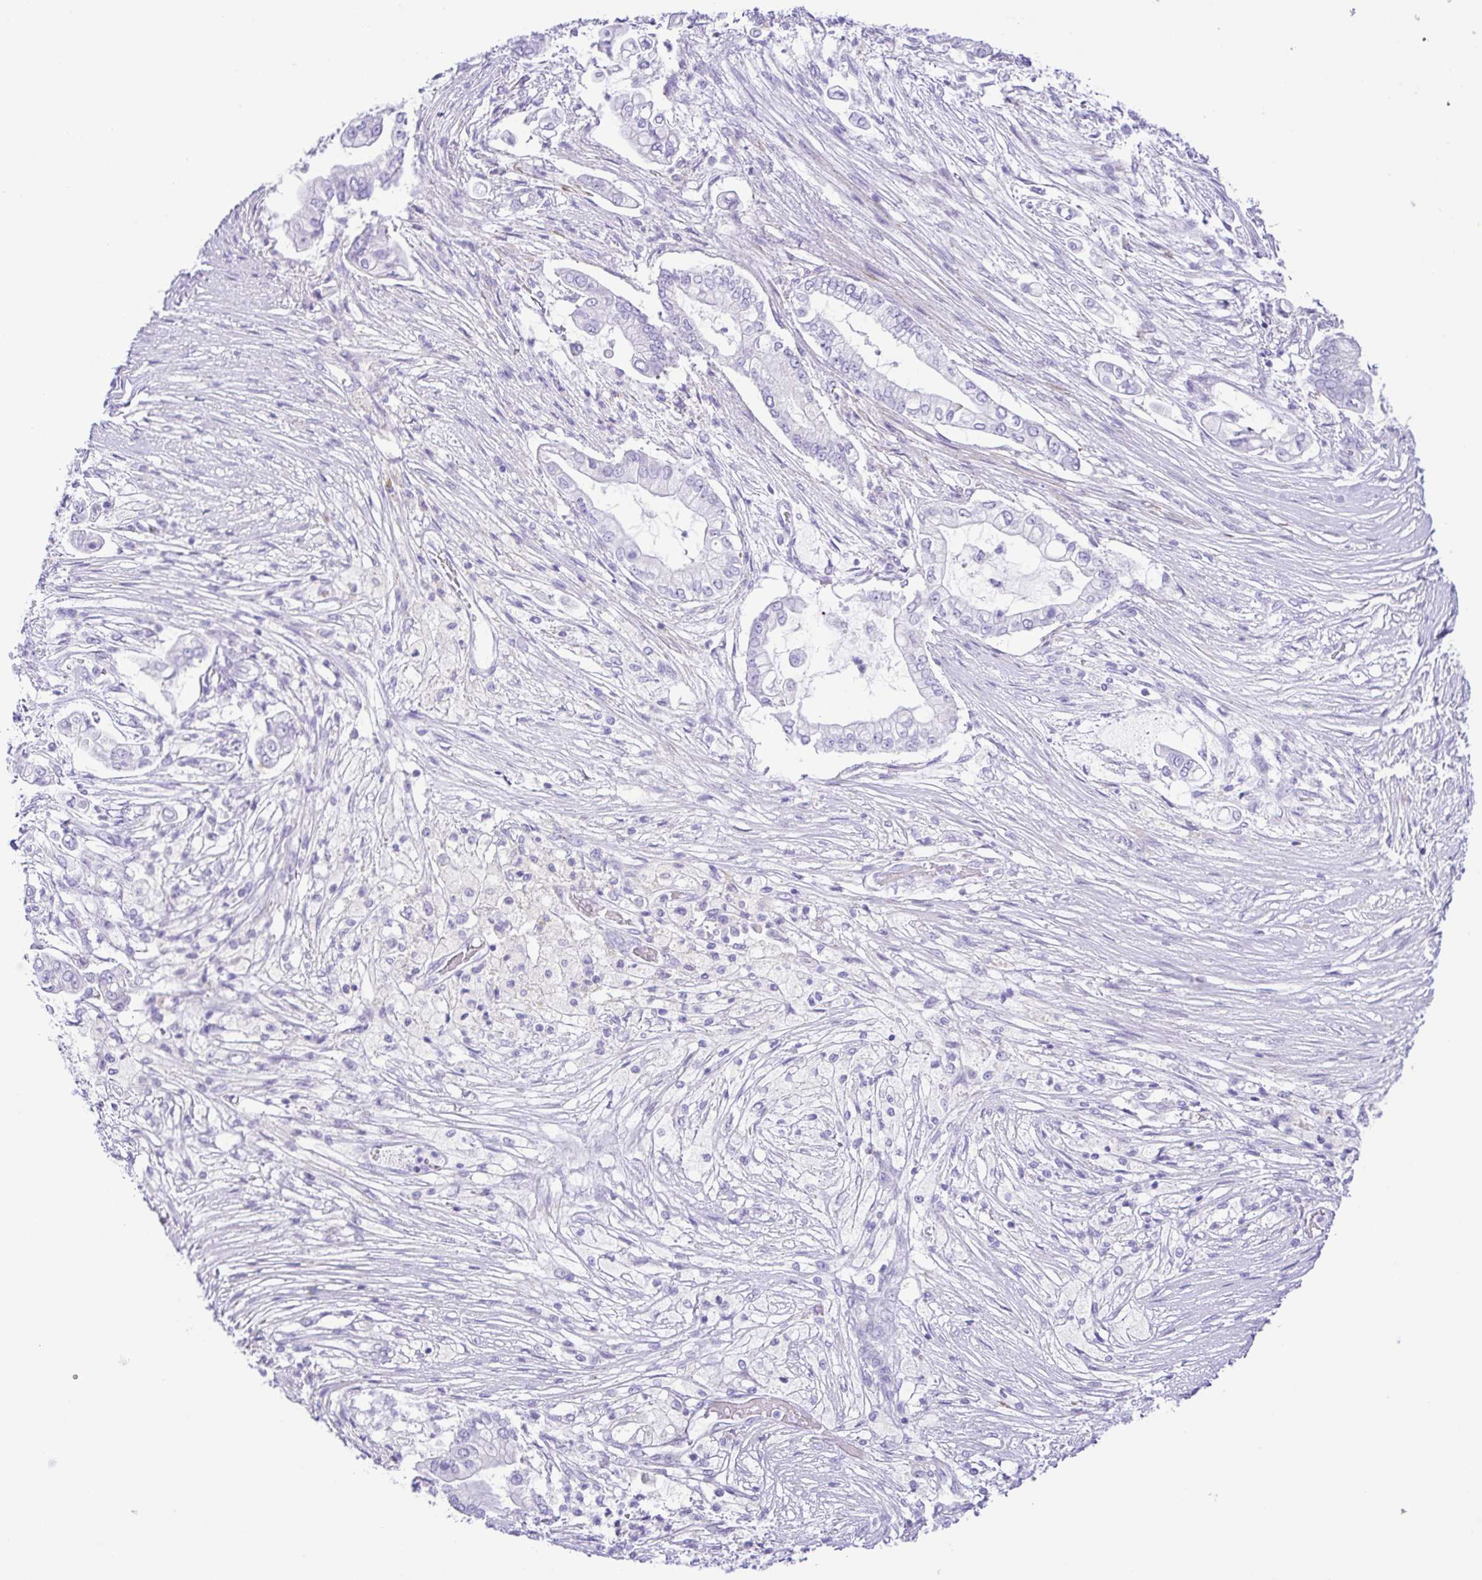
{"staining": {"intensity": "negative", "quantity": "none", "location": "none"}, "tissue": "pancreatic cancer", "cell_type": "Tumor cells", "image_type": "cancer", "snomed": [{"axis": "morphology", "description": "Adenocarcinoma, NOS"}, {"axis": "topography", "description": "Pancreas"}], "caption": "This image is of pancreatic cancer stained with immunohistochemistry (IHC) to label a protein in brown with the nuclei are counter-stained blue. There is no positivity in tumor cells.", "gene": "GPR182", "patient": {"sex": "female", "age": 69}}